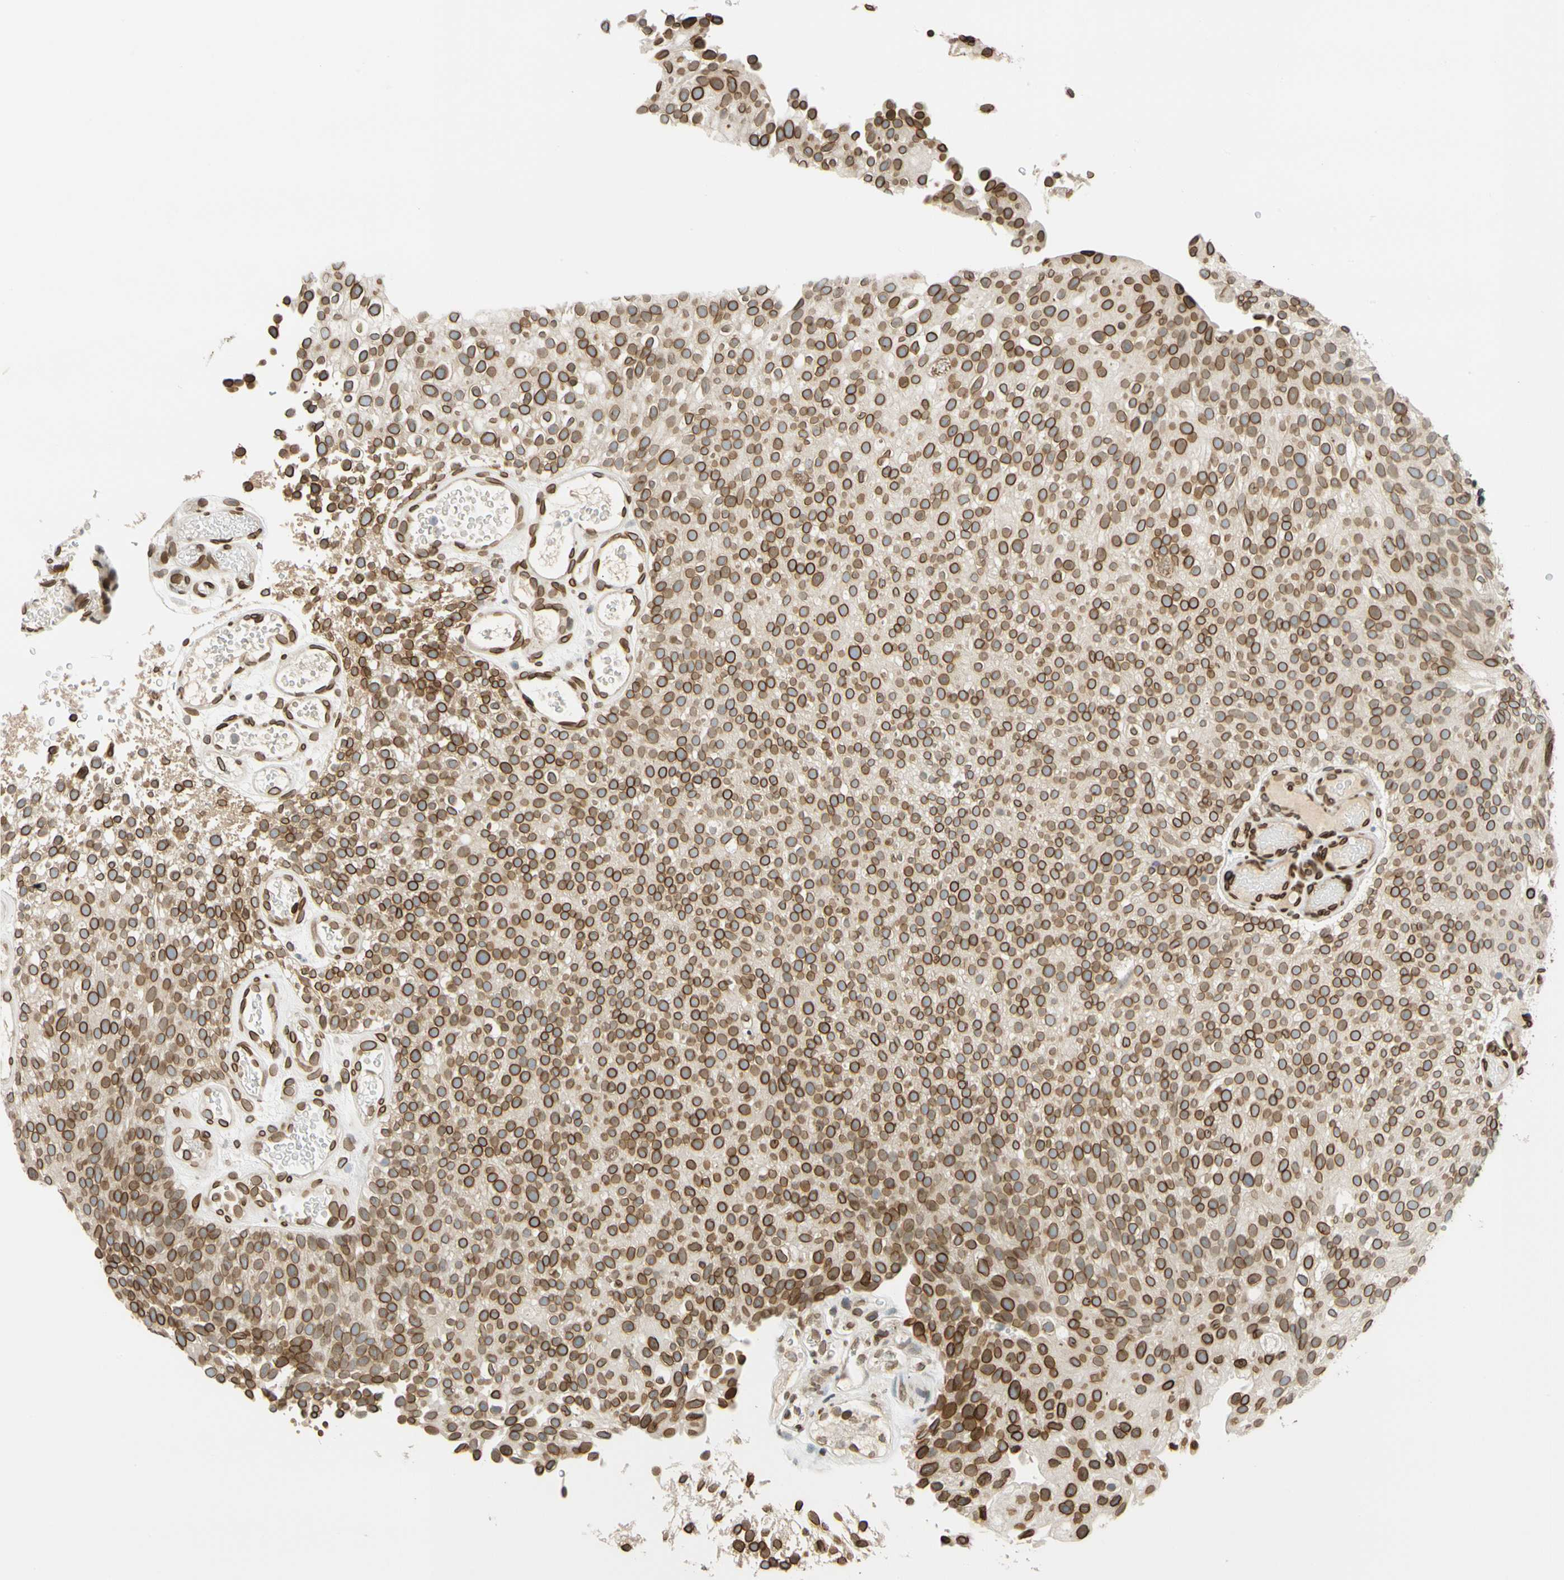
{"staining": {"intensity": "strong", "quantity": ">75%", "location": "cytoplasmic/membranous,nuclear"}, "tissue": "urothelial cancer", "cell_type": "Tumor cells", "image_type": "cancer", "snomed": [{"axis": "morphology", "description": "Urothelial carcinoma, Low grade"}, {"axis": "topography", "description": "Urinary bladder"}], "caption": "Immunohistochemistry of human urothelial cancer exhibits high levels of strong cytoplasmic/membranous and nuclear positivity in about >75% of tumor cells.", "gene": "SUN1", "patient": {"sex": "male", "age": 78}}